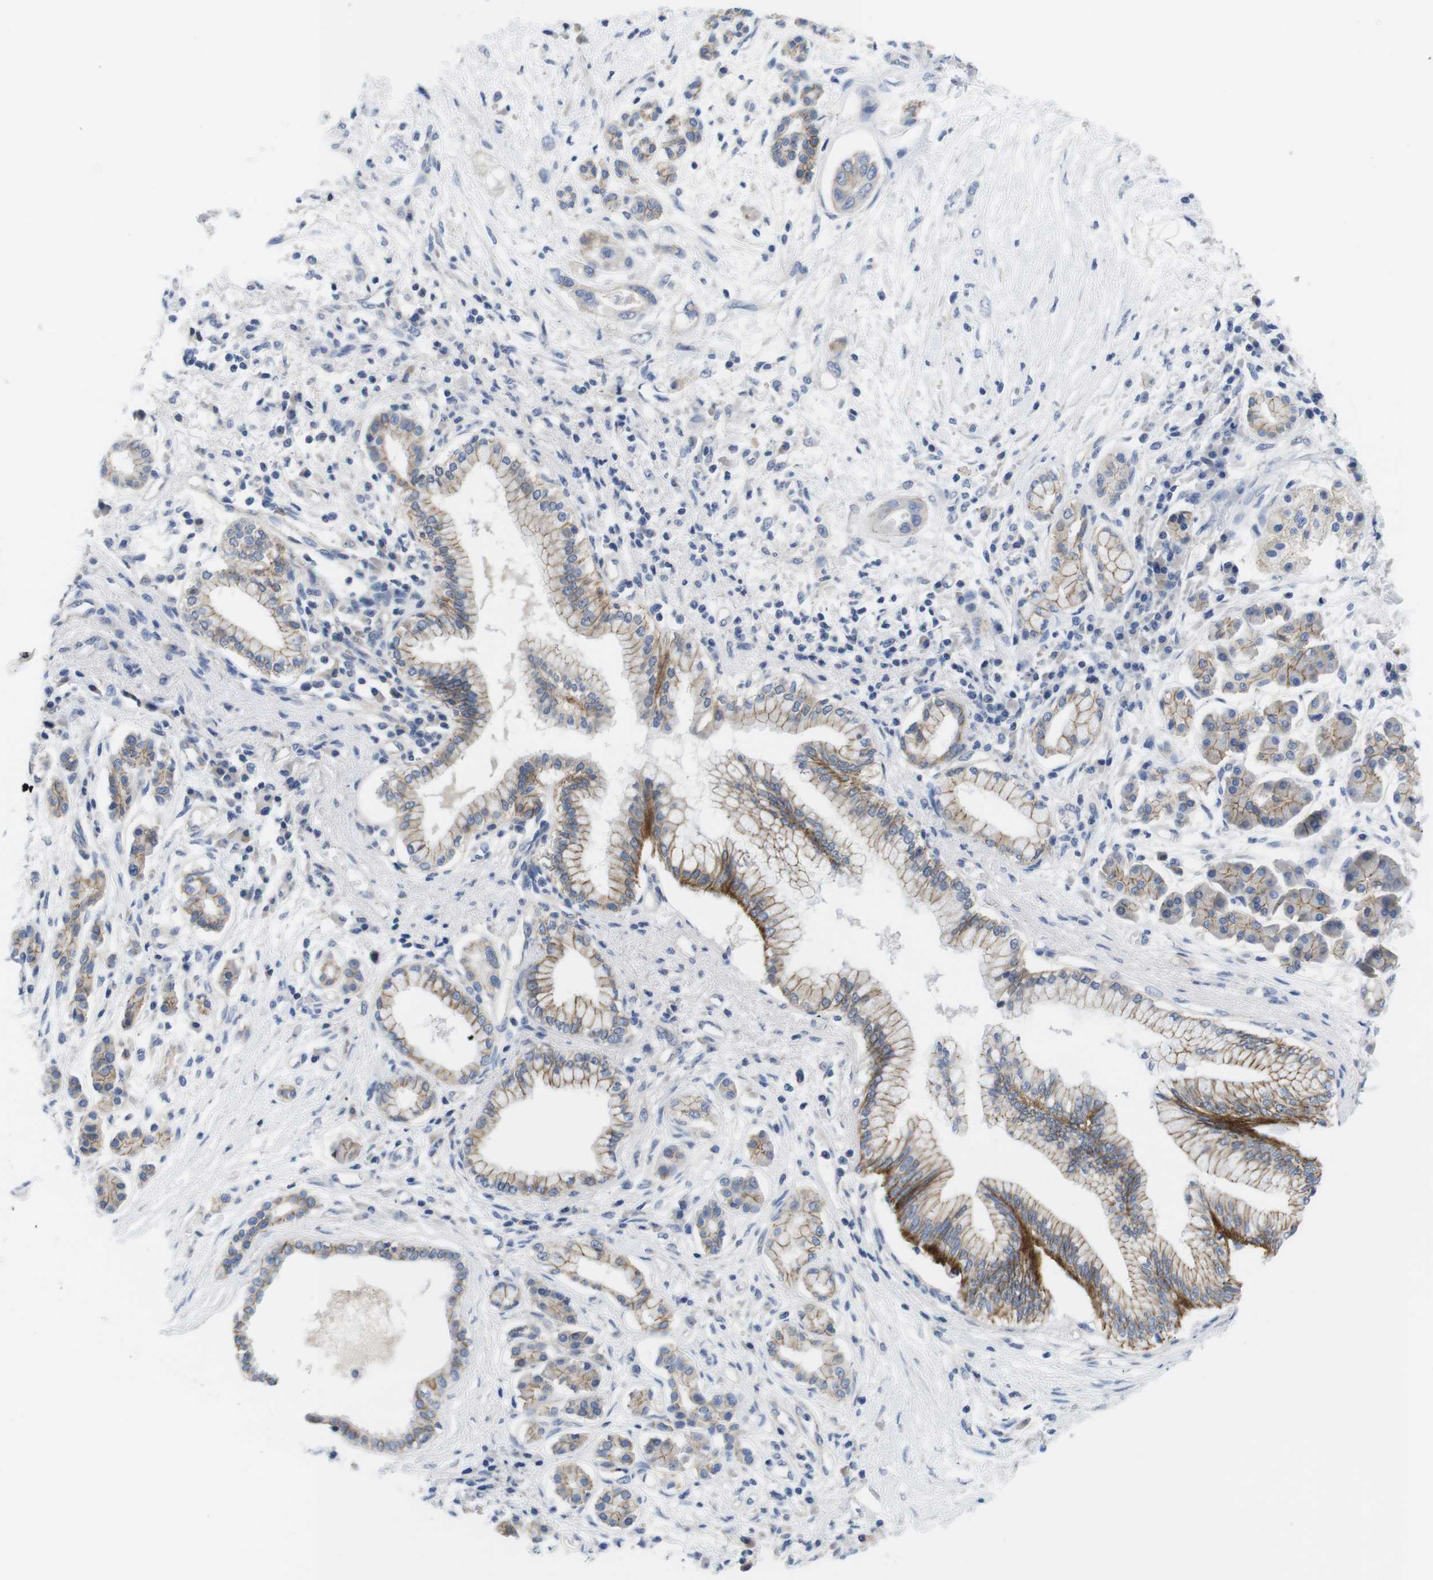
{"staining": {"intensity": "moderate", "quantity": ">75%", "location": "cytoplasmic/membranous"}, "tissue": "pancreatic cancer", "cell_type": "Tumor cells", "image_type": "cancer", "snomed": [{"axis": "morphology", "description": "Adenocarcinoma, NOS"}, {"axis": "topography", "description": "Pancreas"}], "caption": "An immunohistochemistry (IHC) photomicrograph of tumor tissue is shown. Protein staining in brown shows moderate cytoplasmic/membranous positivity in pancreatic cancer (adenocarcinoma) within tumor cells.", "gene": "SCRIB", "patient": {"sex": "male", "age": 77}}